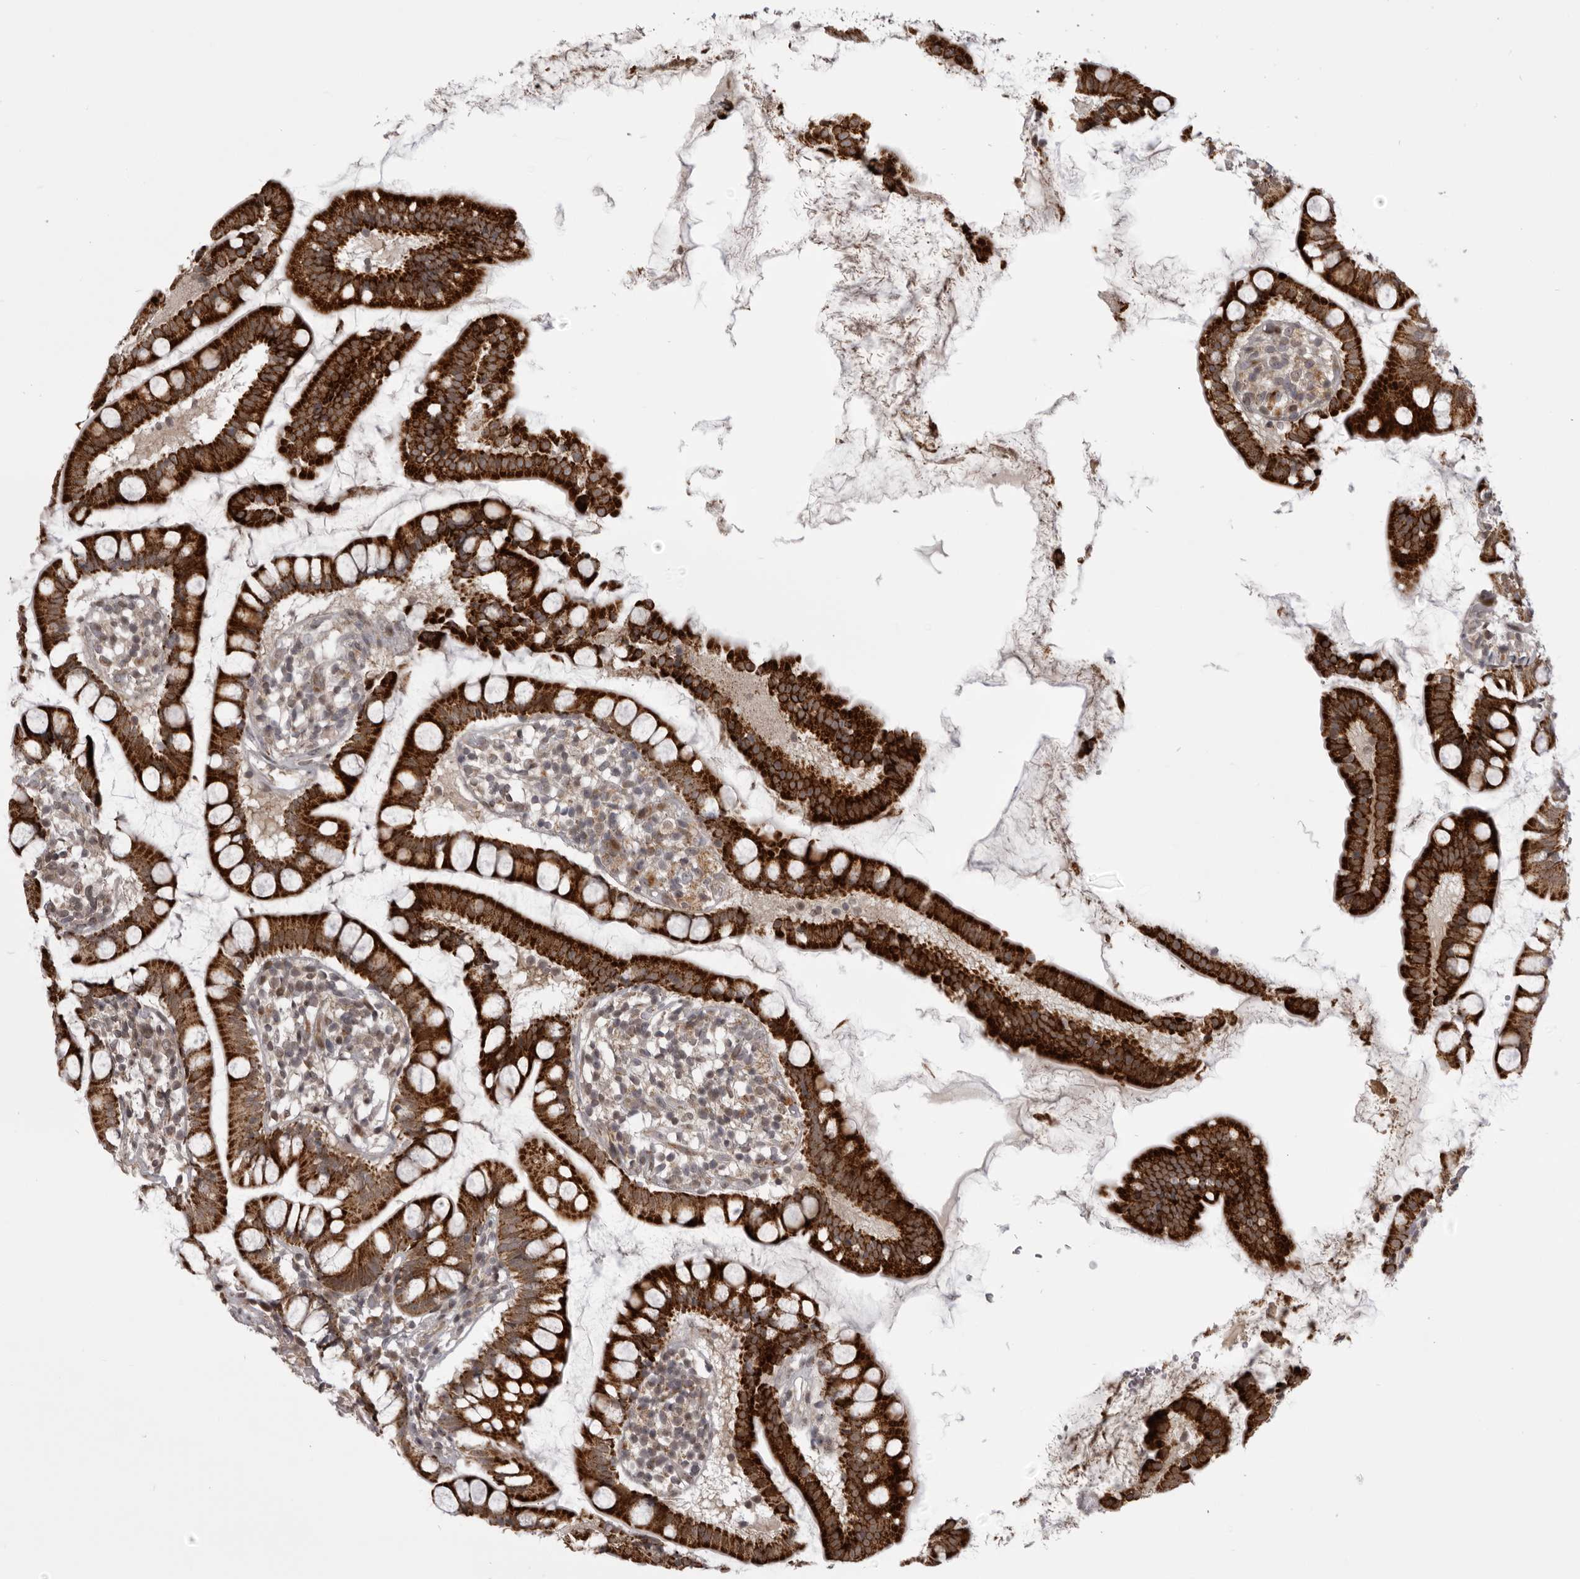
{"staining": {"intensity": "strong", "quantity": ">75%", "location": "cytoplasmic/membranous"}, "tissue": "small intestine", "cell_type": "Glandular cells", "image_type": "normal", "snomed": [{"axis": "morphology", "description": "Normal tissue, NOS"}, {"axis": "topography", "description": "Small intestine"}], "caption": "DAB immunohistochemical staining of unremarkable human small intestine exhibits strong cytoplasmic/membranous protein positivity in about >75% of glandular cells.", "gene": "C1orf109", "patient": {"sex": "female", "age": 84}}